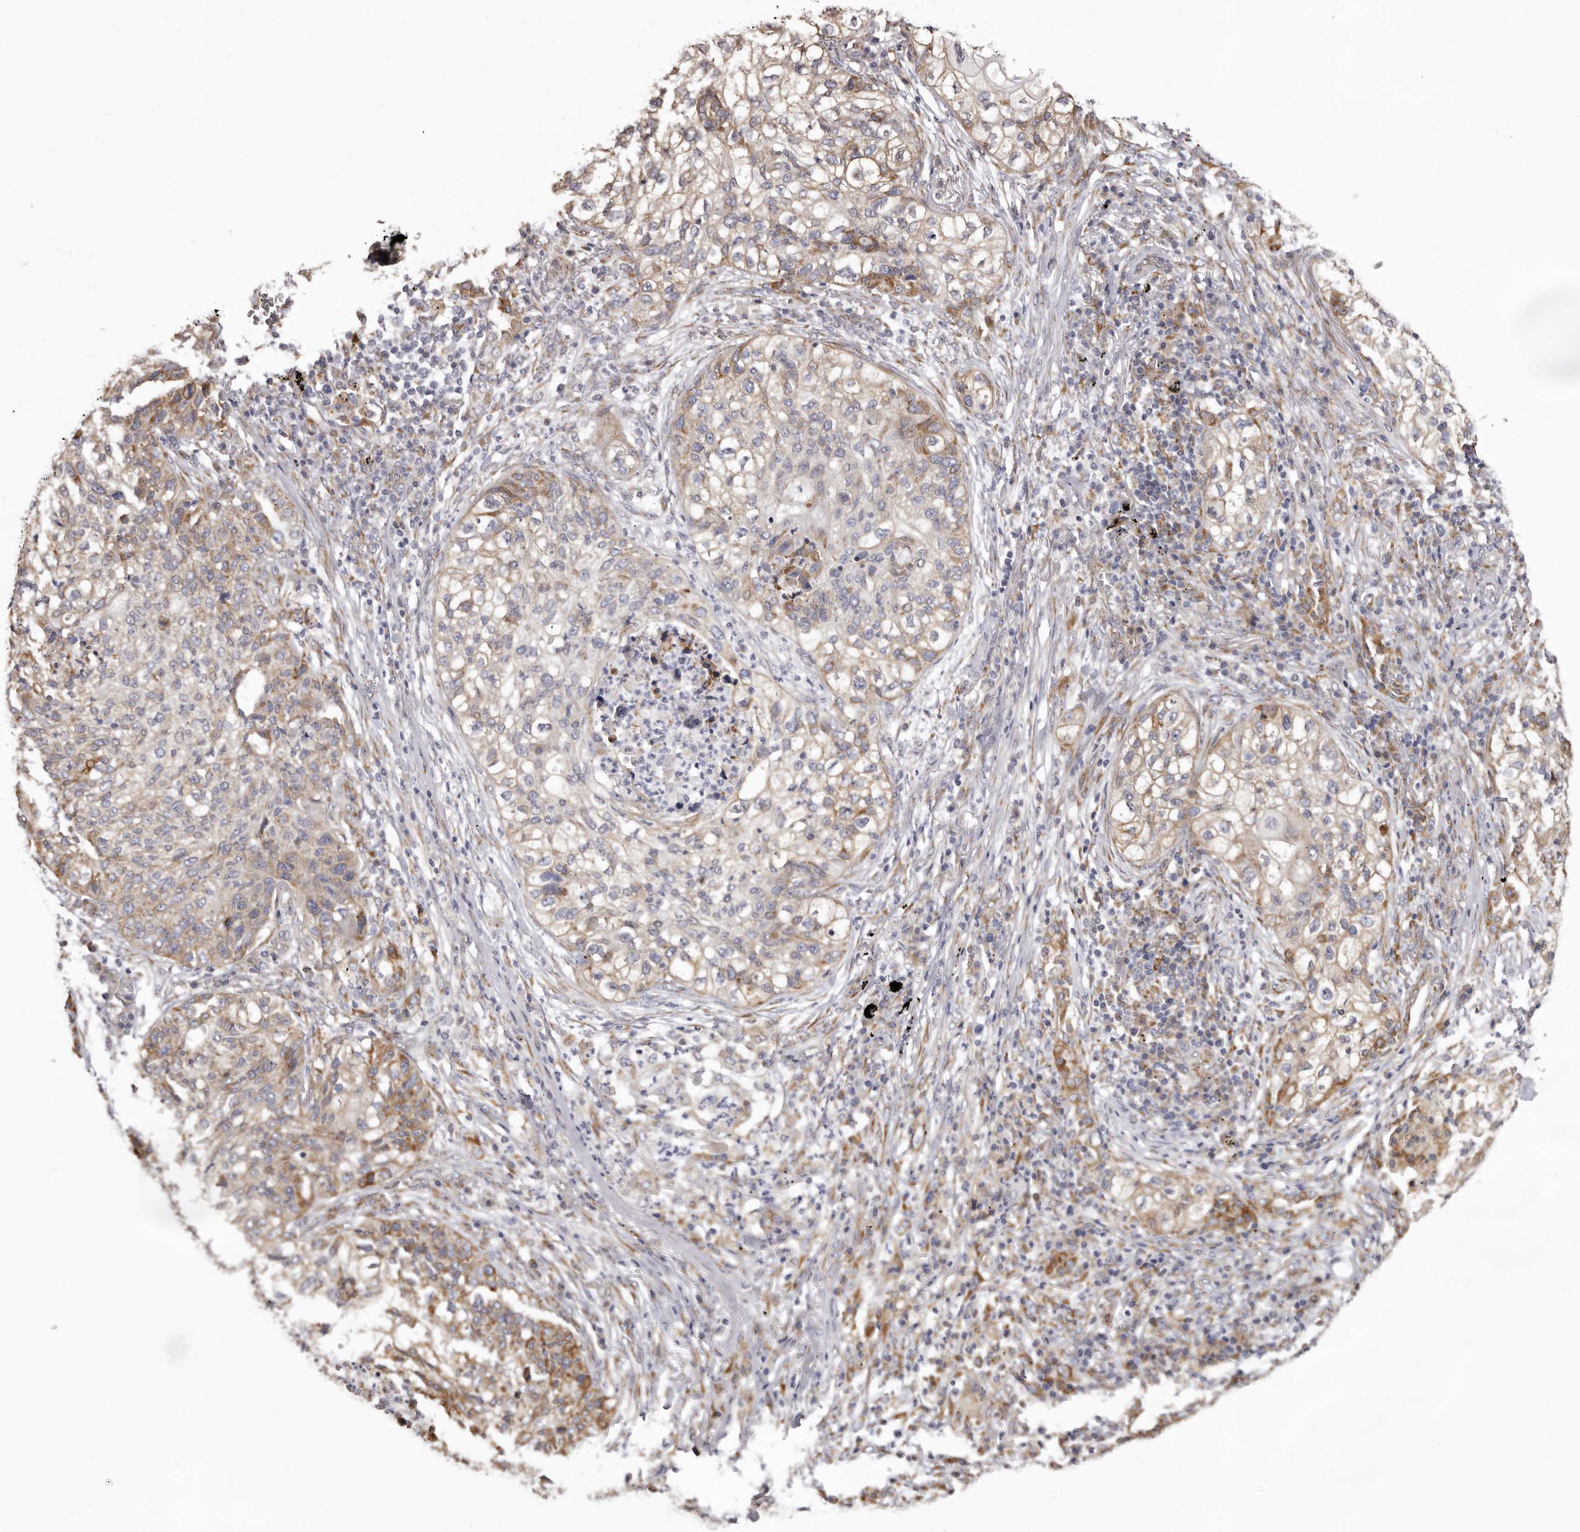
{"staining": {"intensity": "moderate", "quantity": ">75%", "location": "cytoplasmic/membranous"}, "tissue": "lung cancer", "cell_type": "Tumor cells", "image_type": "cancer", "snomed": [{"axis": "morphology", "description": "Squamous cell carcinoma, NOS"}, {"axis": "topography", "description": "Lung"}], "caption": "IHC (DAB (3,3'-diaminobenzidine)) staining of lung squamous cell carcinoma shows moderate cytoplasmic/membranous protein staining in about >75% of tumor cells. (DAB = brown stain, brightfield microscopy at high magnification).", "gene": "PIGX", "patient": {"sex": "female", "age": 63}}